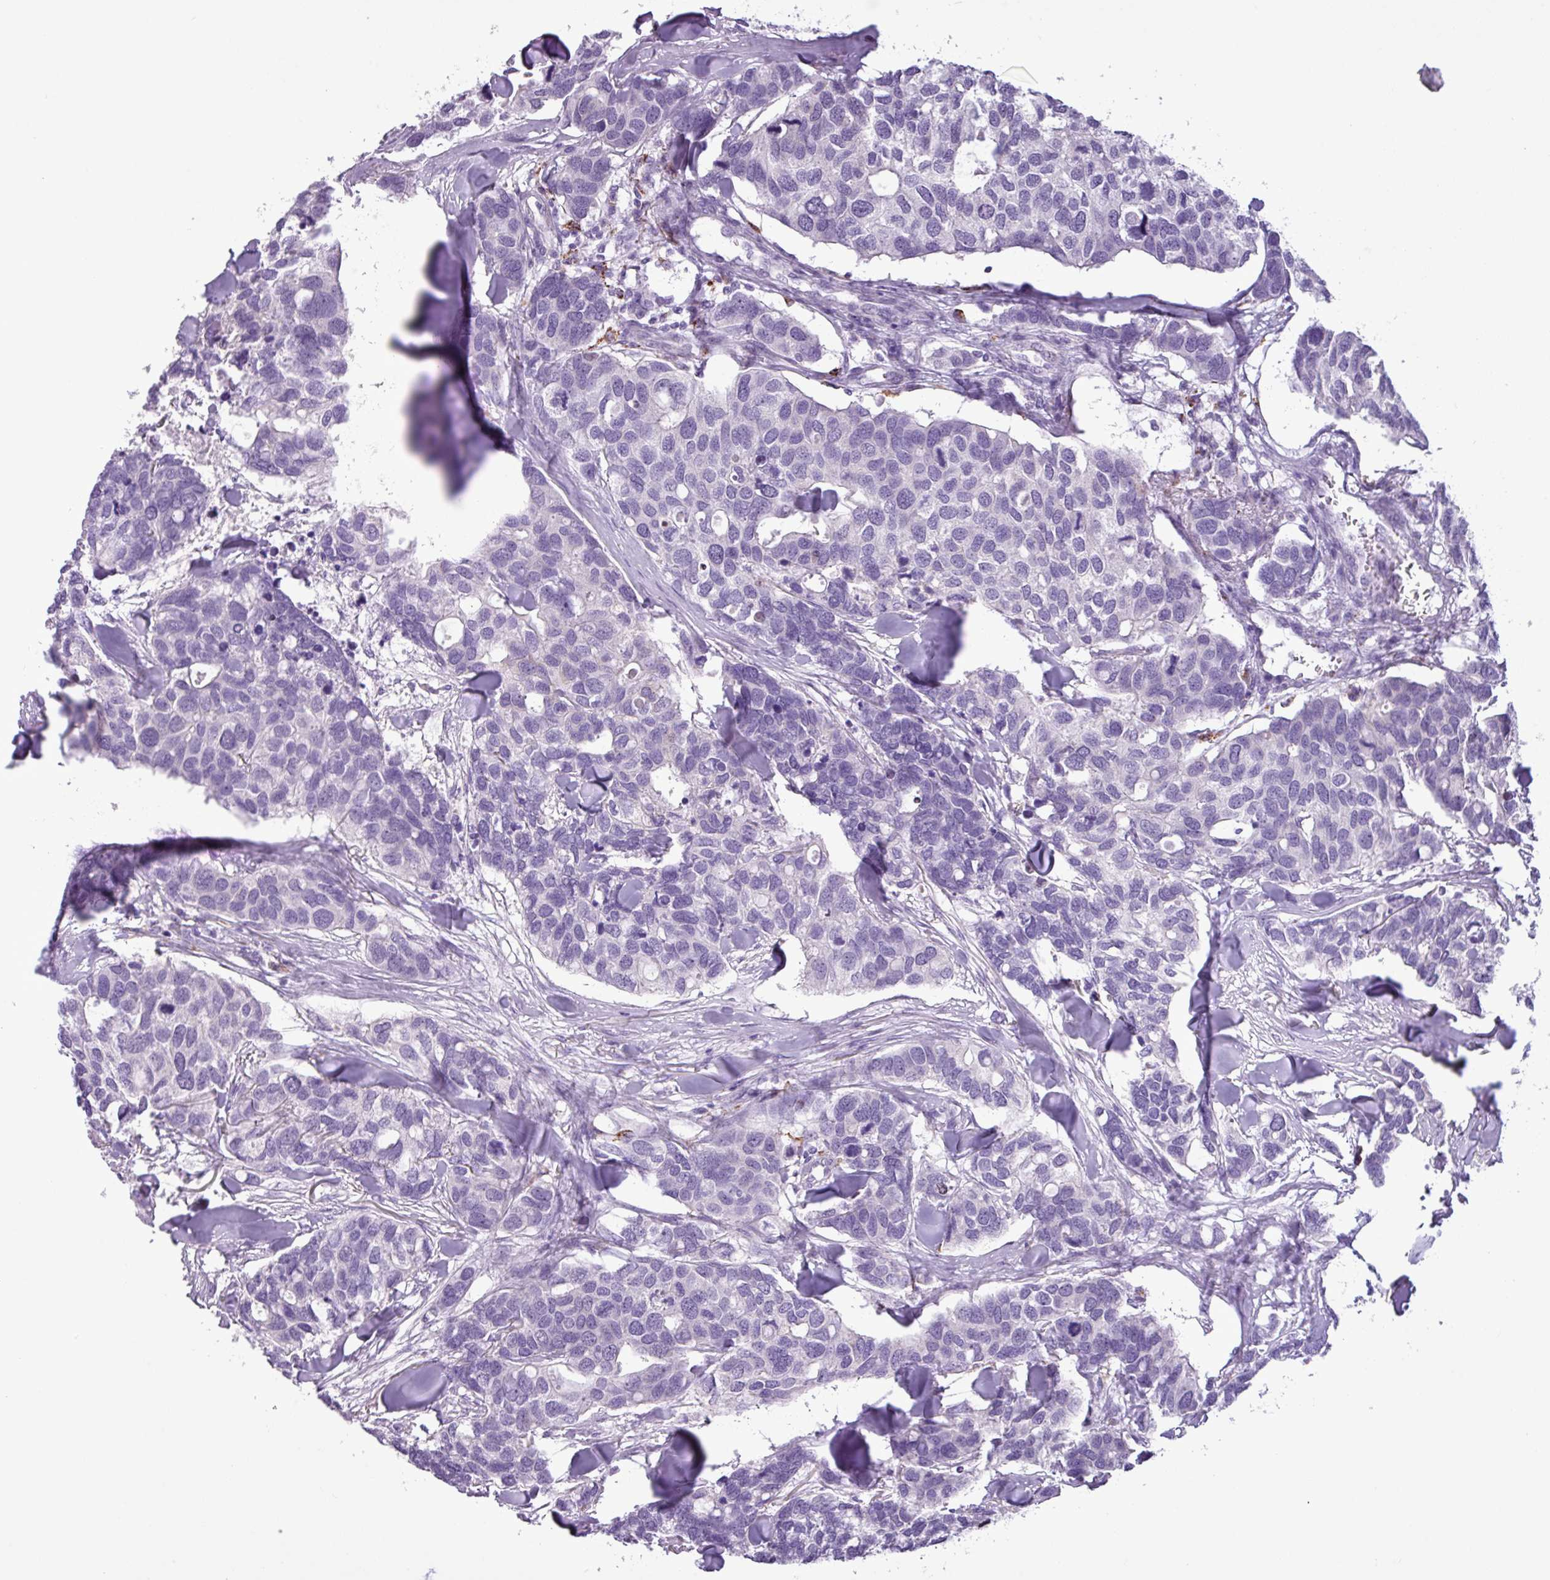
{"staining": {"intensity": "negative", "quantity": "none", "location": "none"}, "tissue": "breast cancer", "cell_type": "Tumor cells", "image_type": "cancer", "snomed": [{"axis": "morphology", "description": "Duct carcinoma"}, {"axis": "topography", "description": "Breast"}], "caption": "This is an IHC image of invasive ductal carcinoma (breast). There is no expression in tumor cells.", "gene": "ZNF667", "patient": {"sex": "female", "age": 83}}